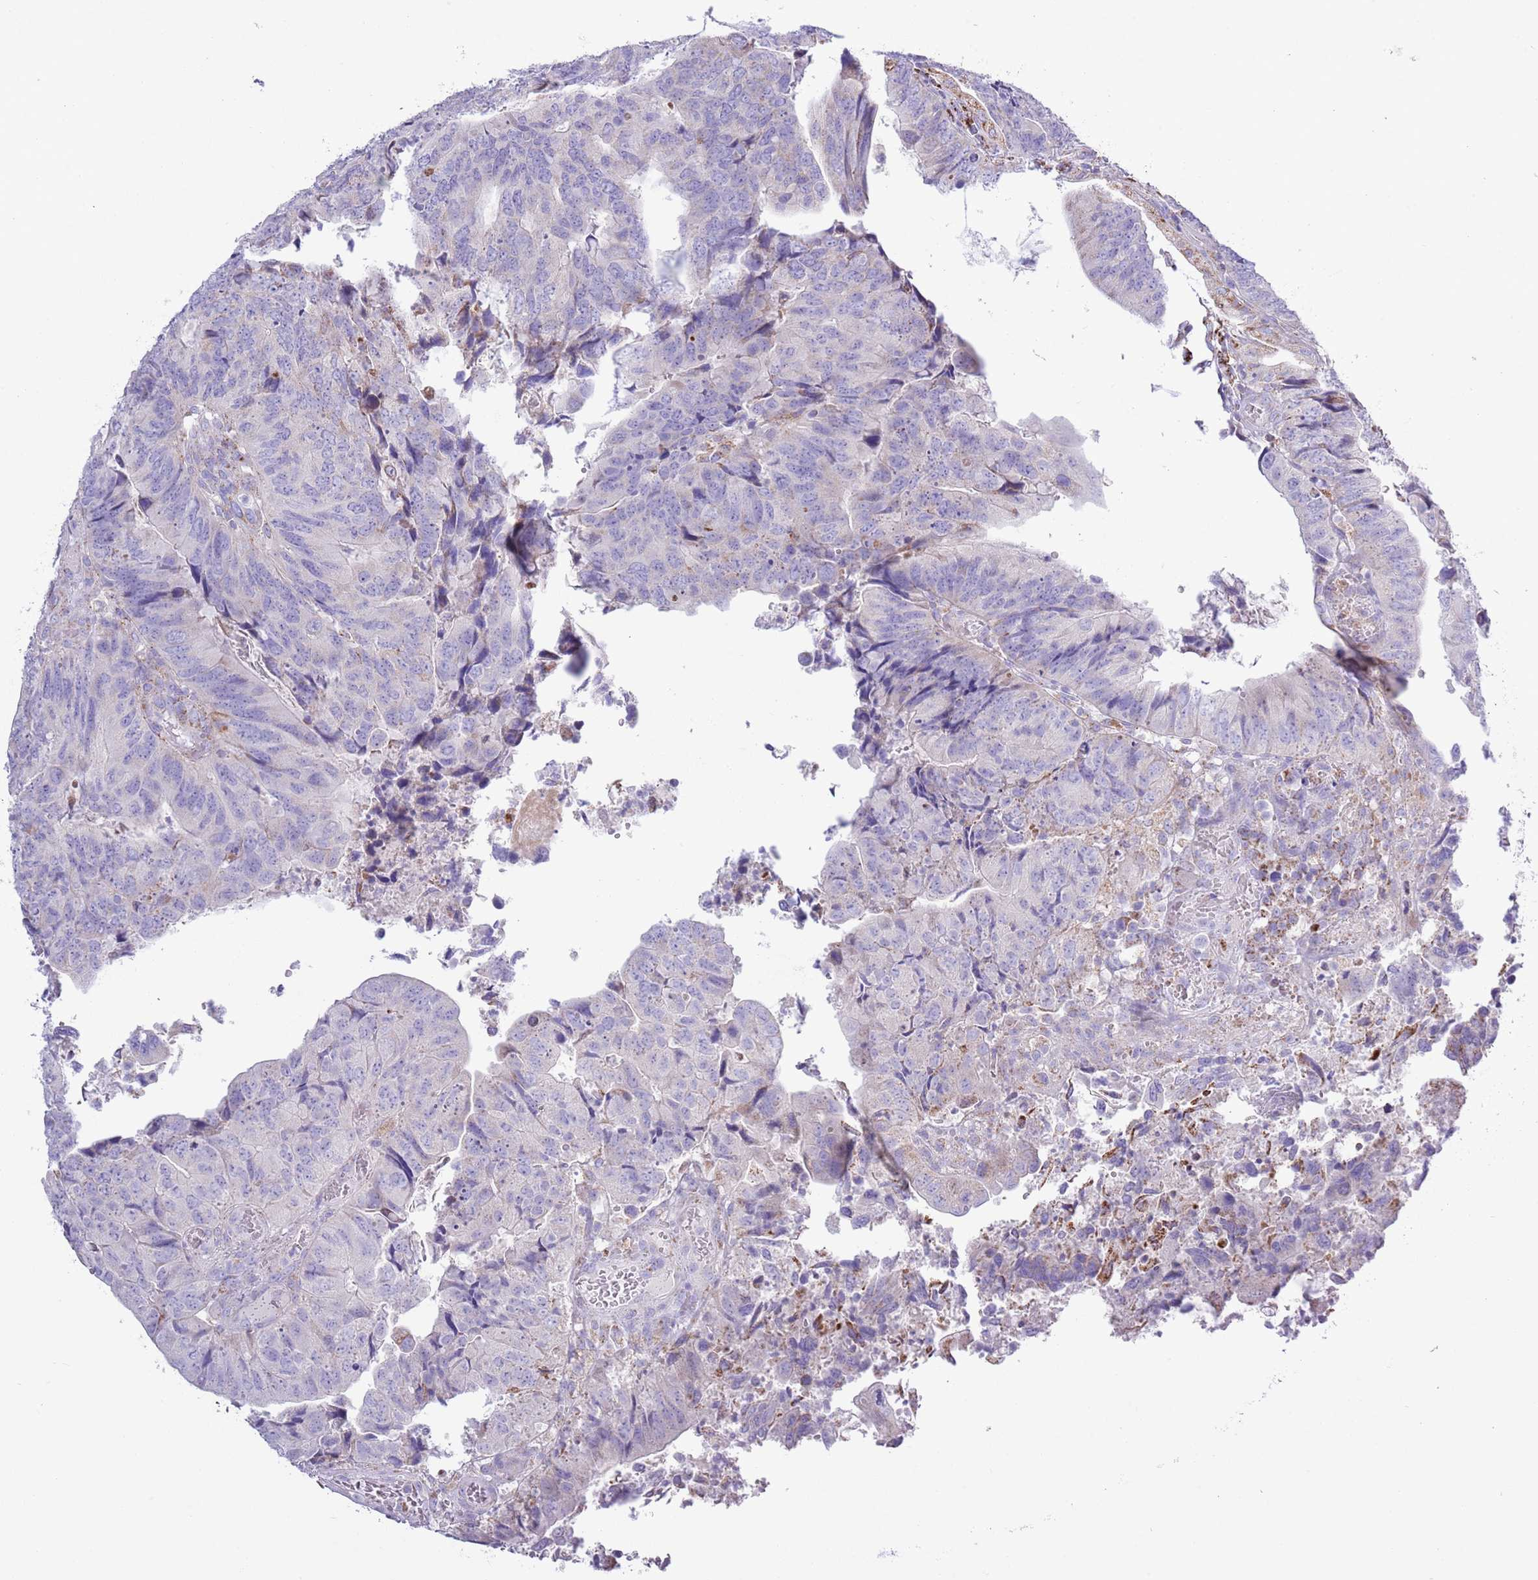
{"staining": {"intensity": "weak", "quantity": "<25%", "location": "cytoplasmic/membranous"}, "tissue": "colorectal cancer", "cell_type": "Tumor cells", "image_type": "cancer", "snomed": [{"axis": "morphology", "description": "Adenocarcinoma, NOS"}, {"axis": "topography", "description": "Colon"}], "caption": "The histopathology image shows no significant expression in tumor cells of adenocarcinoma (colorectal).", "gene": "ATP6V1B1", "patient": {"sex": "female", "age": 67}}